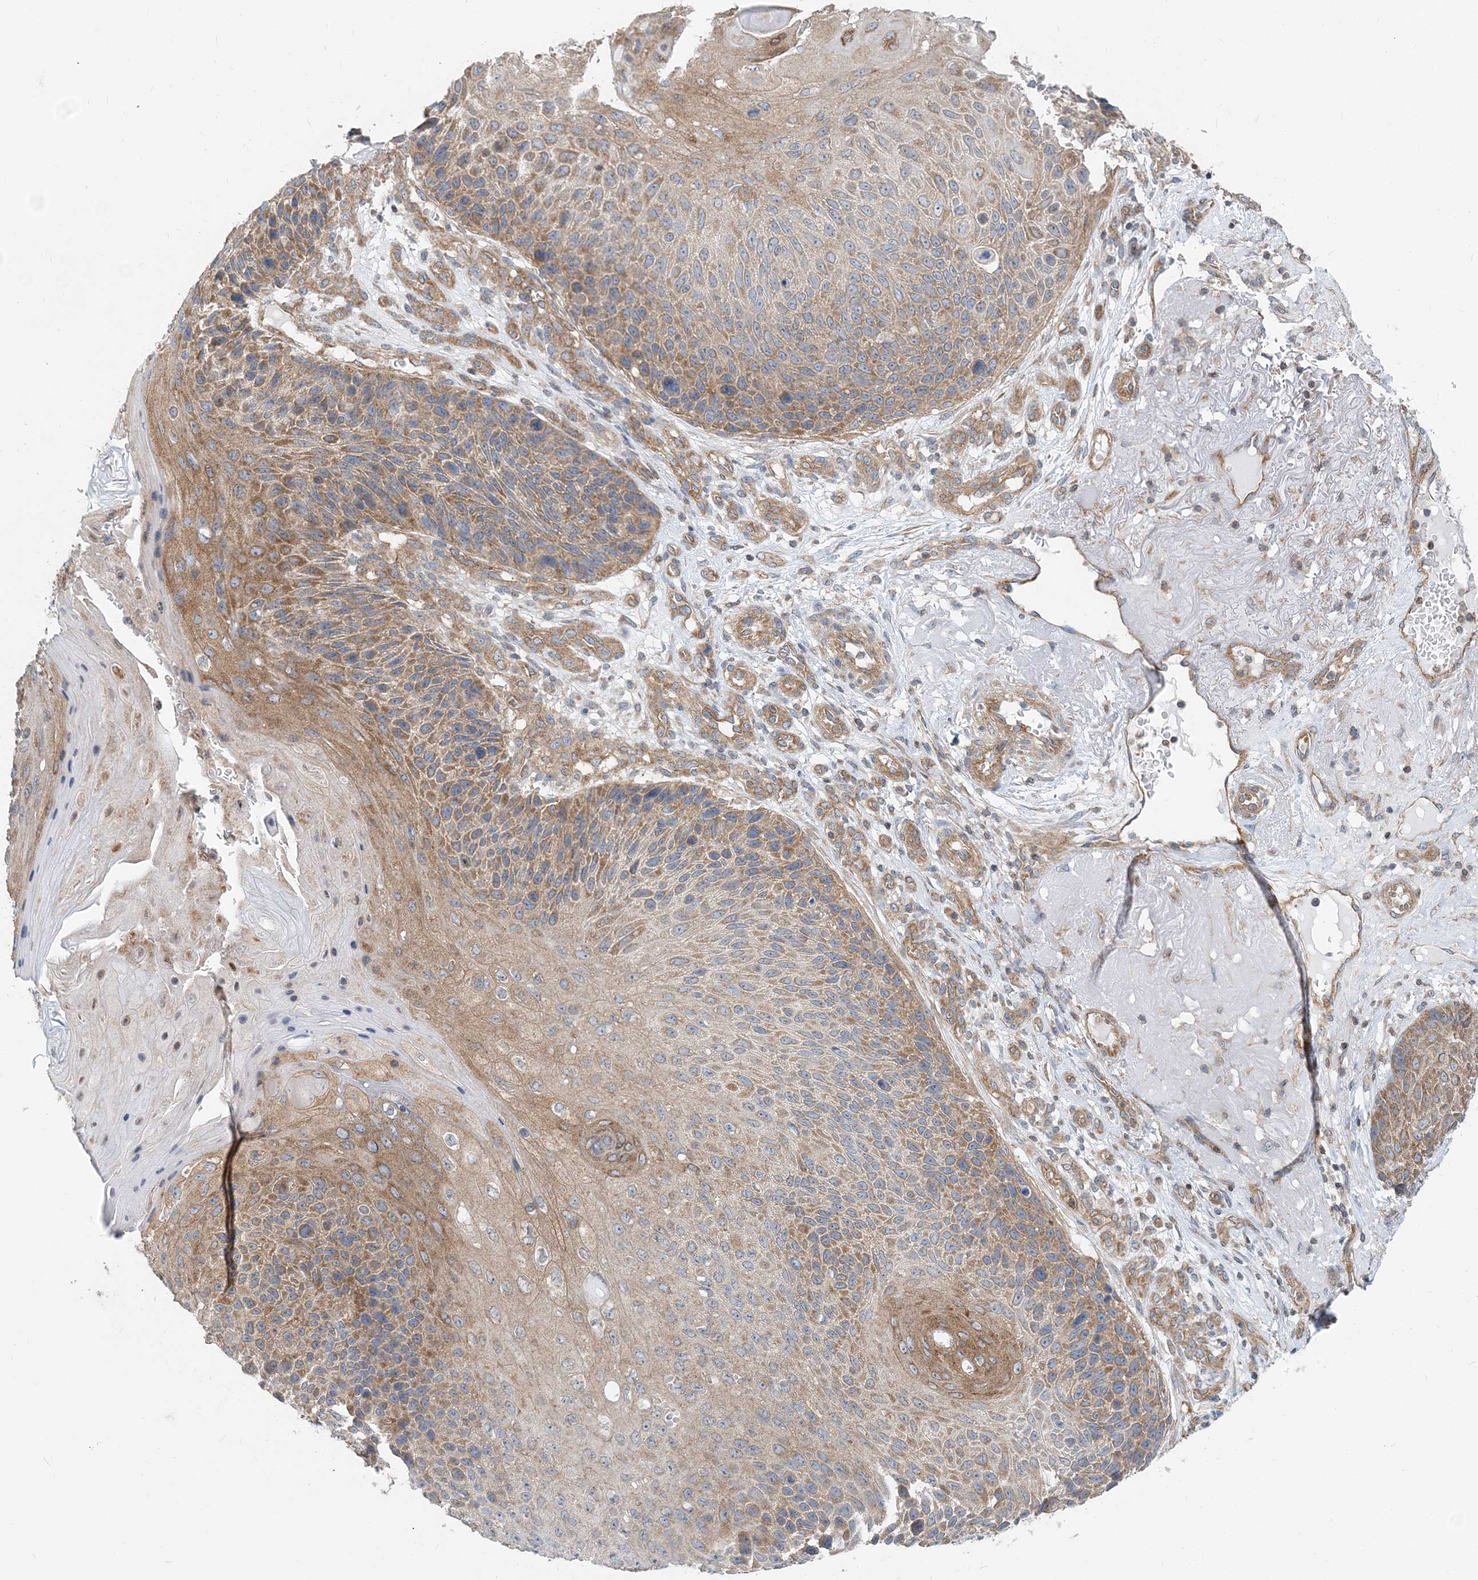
{"staining": {"intensity": "moderate", "quantity": ">75%", "location": "cytoplasmic/membranous"}, "tissue": "skin cancer", "cell_type": "Tumor cells", "image_type": "cancer", "snomed": [{"axis": "morphology", "description": "Squamous cell carcinoma, NOS"}, {"axis": "topography", "description": "Skin"}], "caption": "Immunohistochemistry (IHC) of human squamous cell carcinoma (skin) displays medium levels of moderate cytoplasmic/membranous staining in approximately >75% of tumor cells.", "gene": "MOB4", "patient": {"sex": "female", "age": 88}}